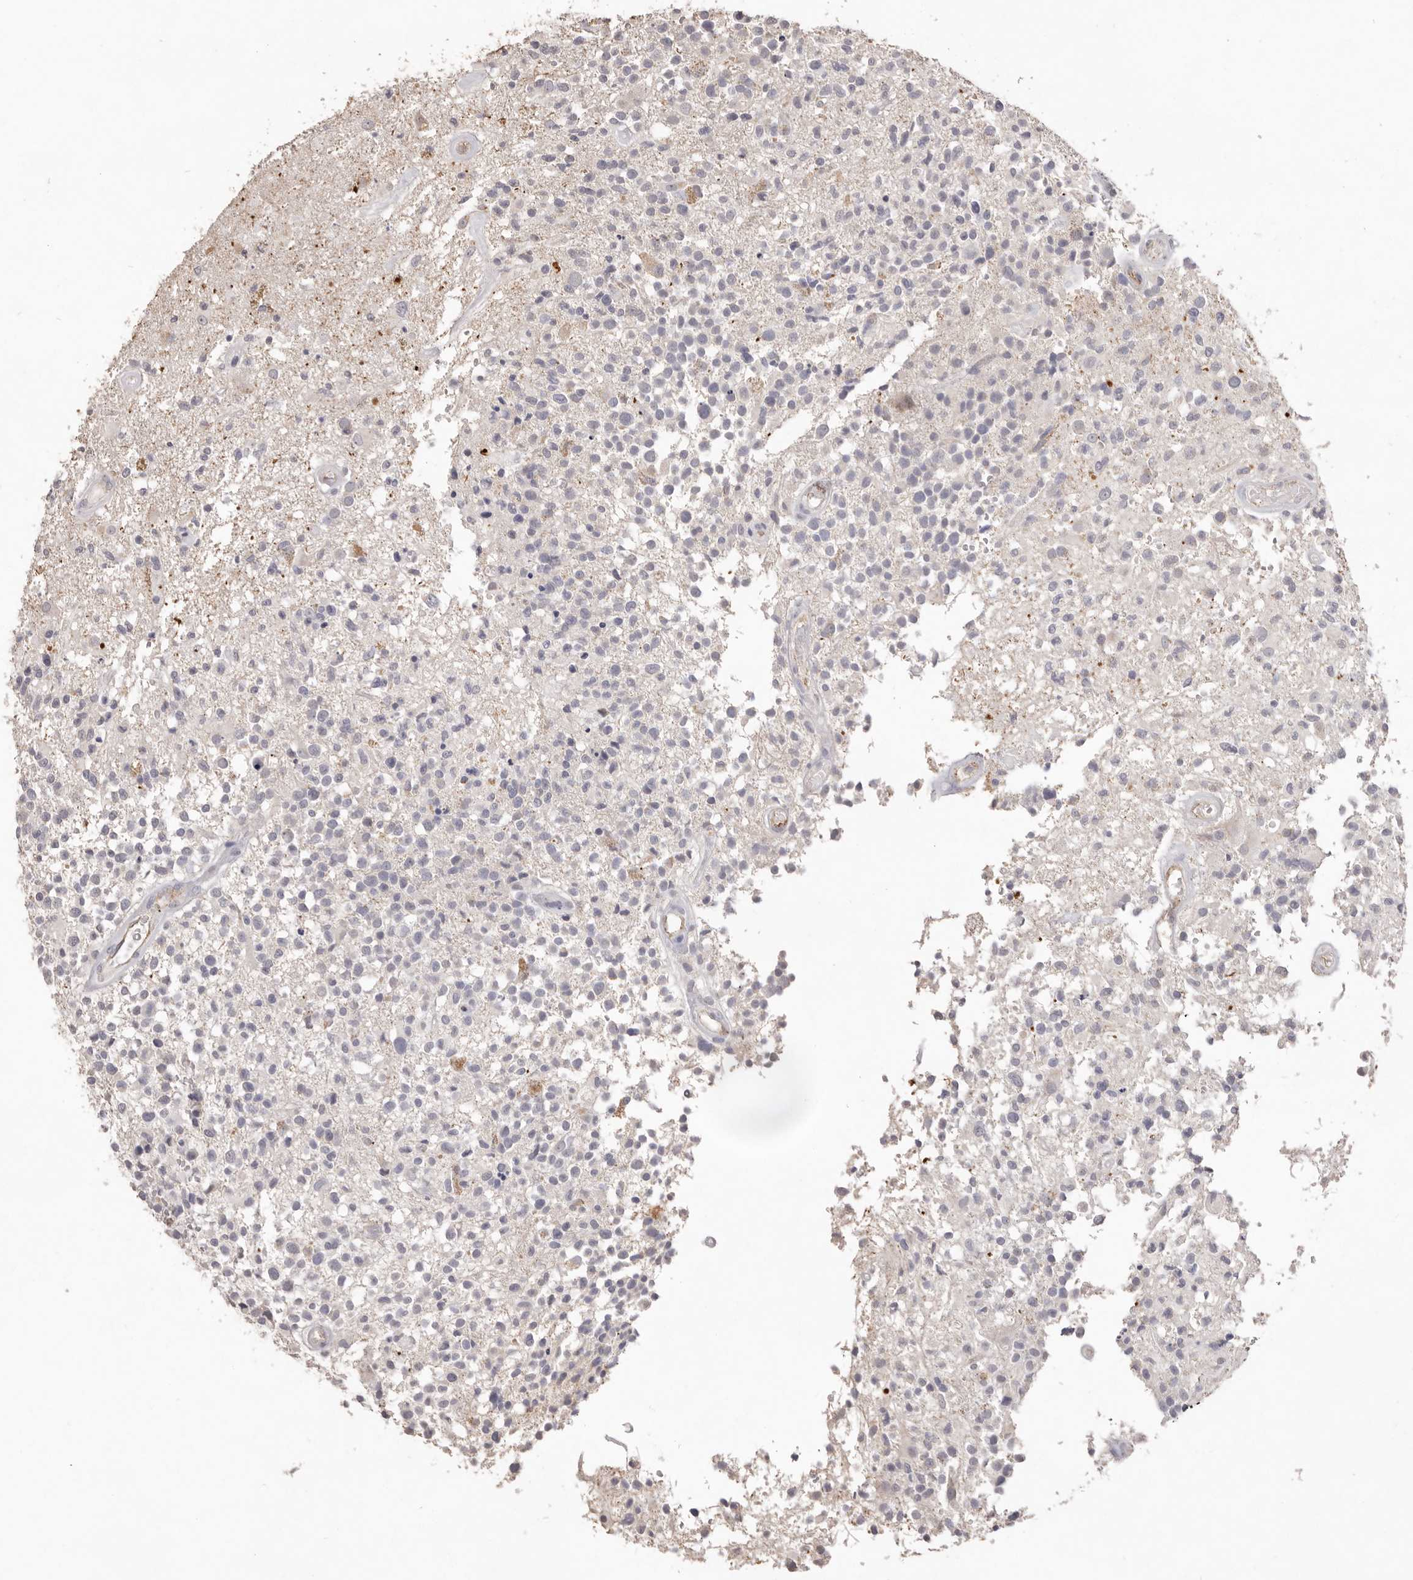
{"staining": {"intensity": "negative", "quantity": "none", "location": "none"}, "tissue": "glioma", "cell_type": "Tumor cells", "image_type": "cancer", "snomed": [{"axis": "morphology", "description": "Glioma, malignant, High grade"}, {"axis": "morphology", "description": "Glioblastoma, NOS"}, {"axis": "topography", "description": "Brain"}], "caption": "DAB immunohistochemical staining of high-grade glioma (malignant) exhibits no significant staining in tumor cells.", "gene": "ZYG11B", "patient": {"sex": "male", "age": 60}}